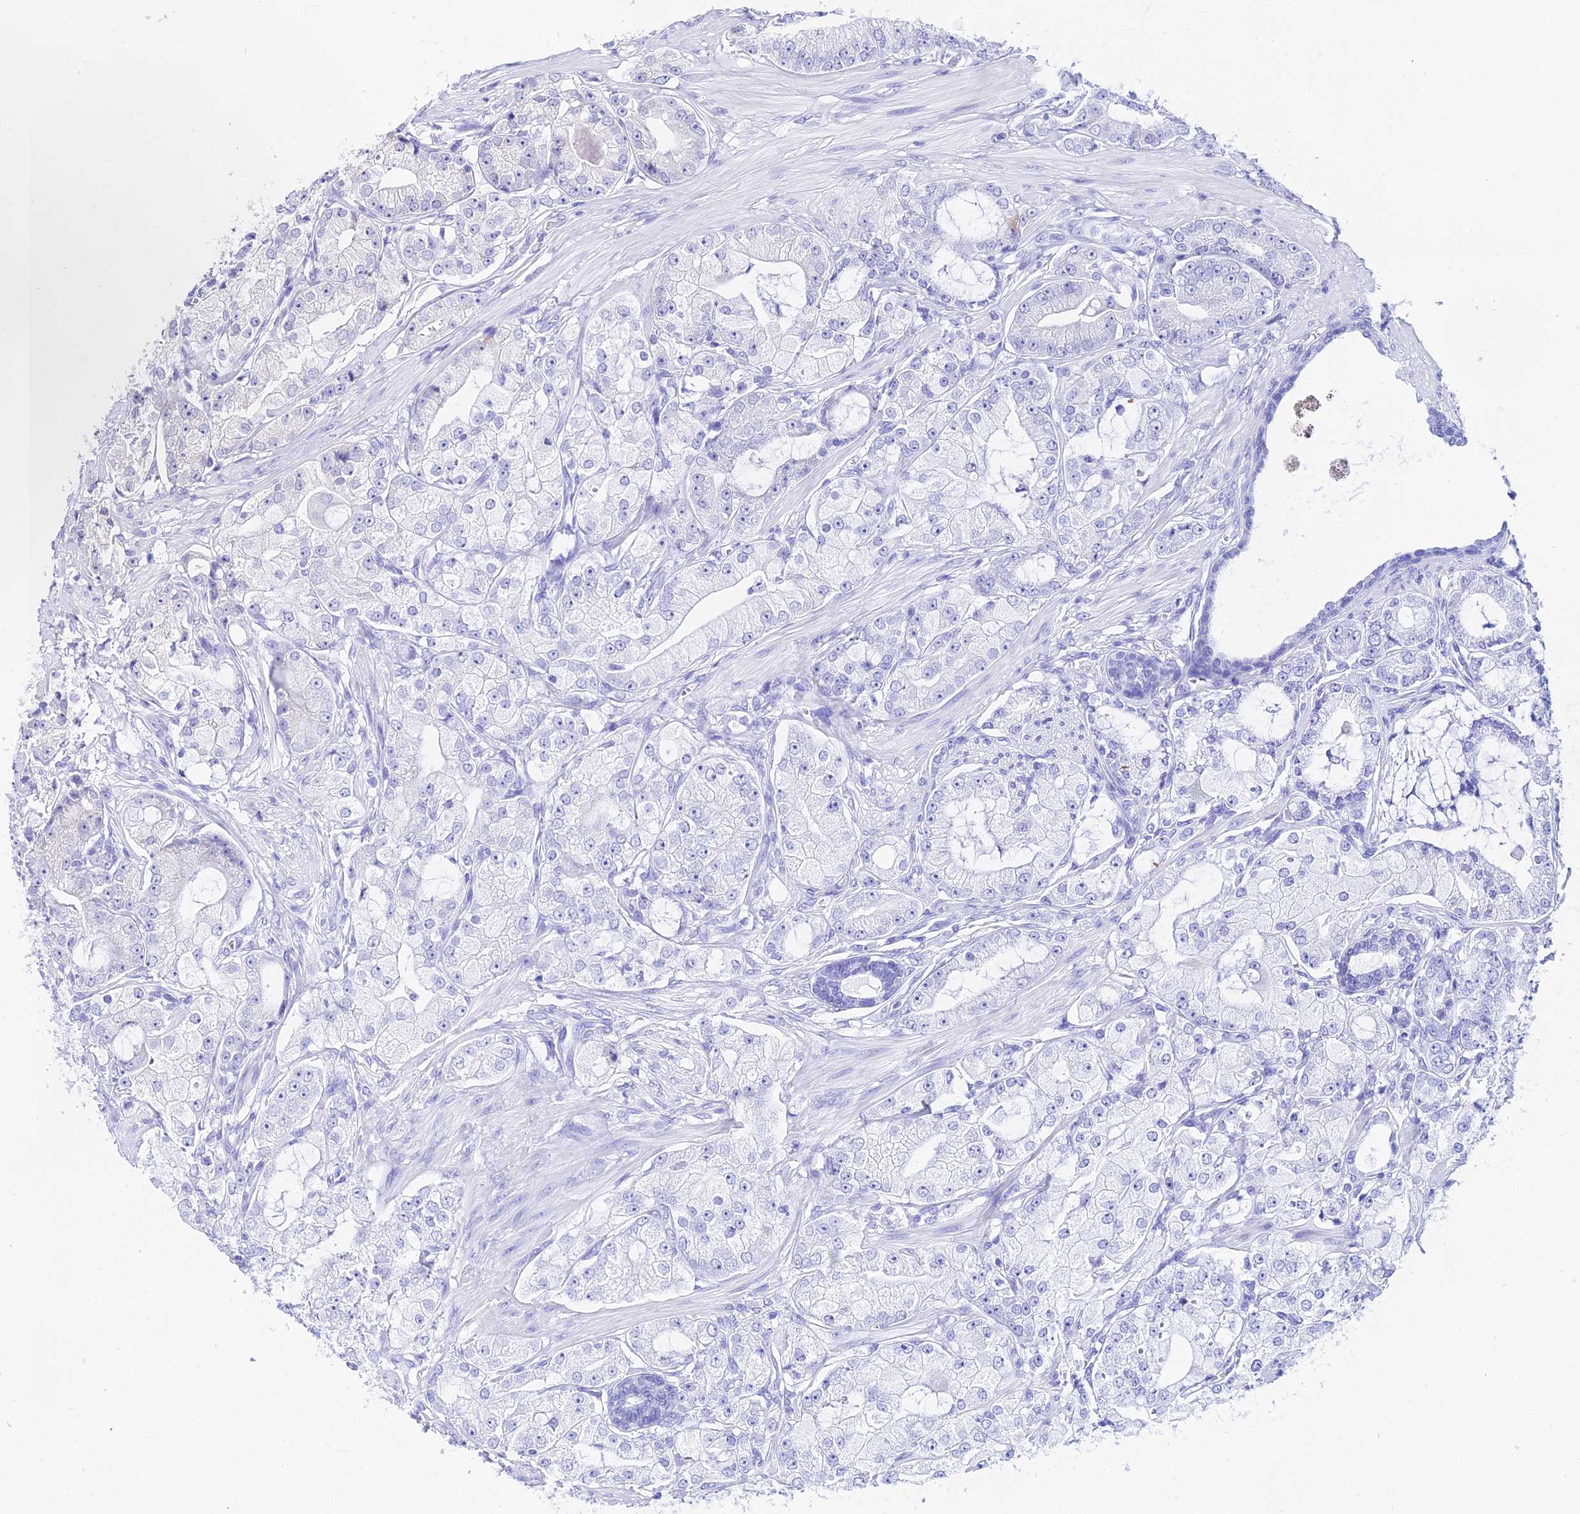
{"staining": {"intensity": "negative", "quantity": "none", "location": "none"}, "tissue": "prostate cancer", "cell_type": "Tumor cells", "image_type": "cancer", "snomed": [{"axis": "morphology", "description": "Adenocarcinoma, High grade"}, {"axis": "topography", "description": "Prostate"}], "caption": "This micrograph is of adenocarcinoma (high-grade) (prostate) stained with immunohistochemistry (IHC) to label a protein in brown with the nuclei are counter-stained blue. There is no staining in tumor cells. (Stains: DAB immunohistochemistry with hematoxylin counter stain, Microscopy: brightfield microscopy at high magnification).", "gene": "ATP5PB", "patient": {"sex": "male", "age": 71}}